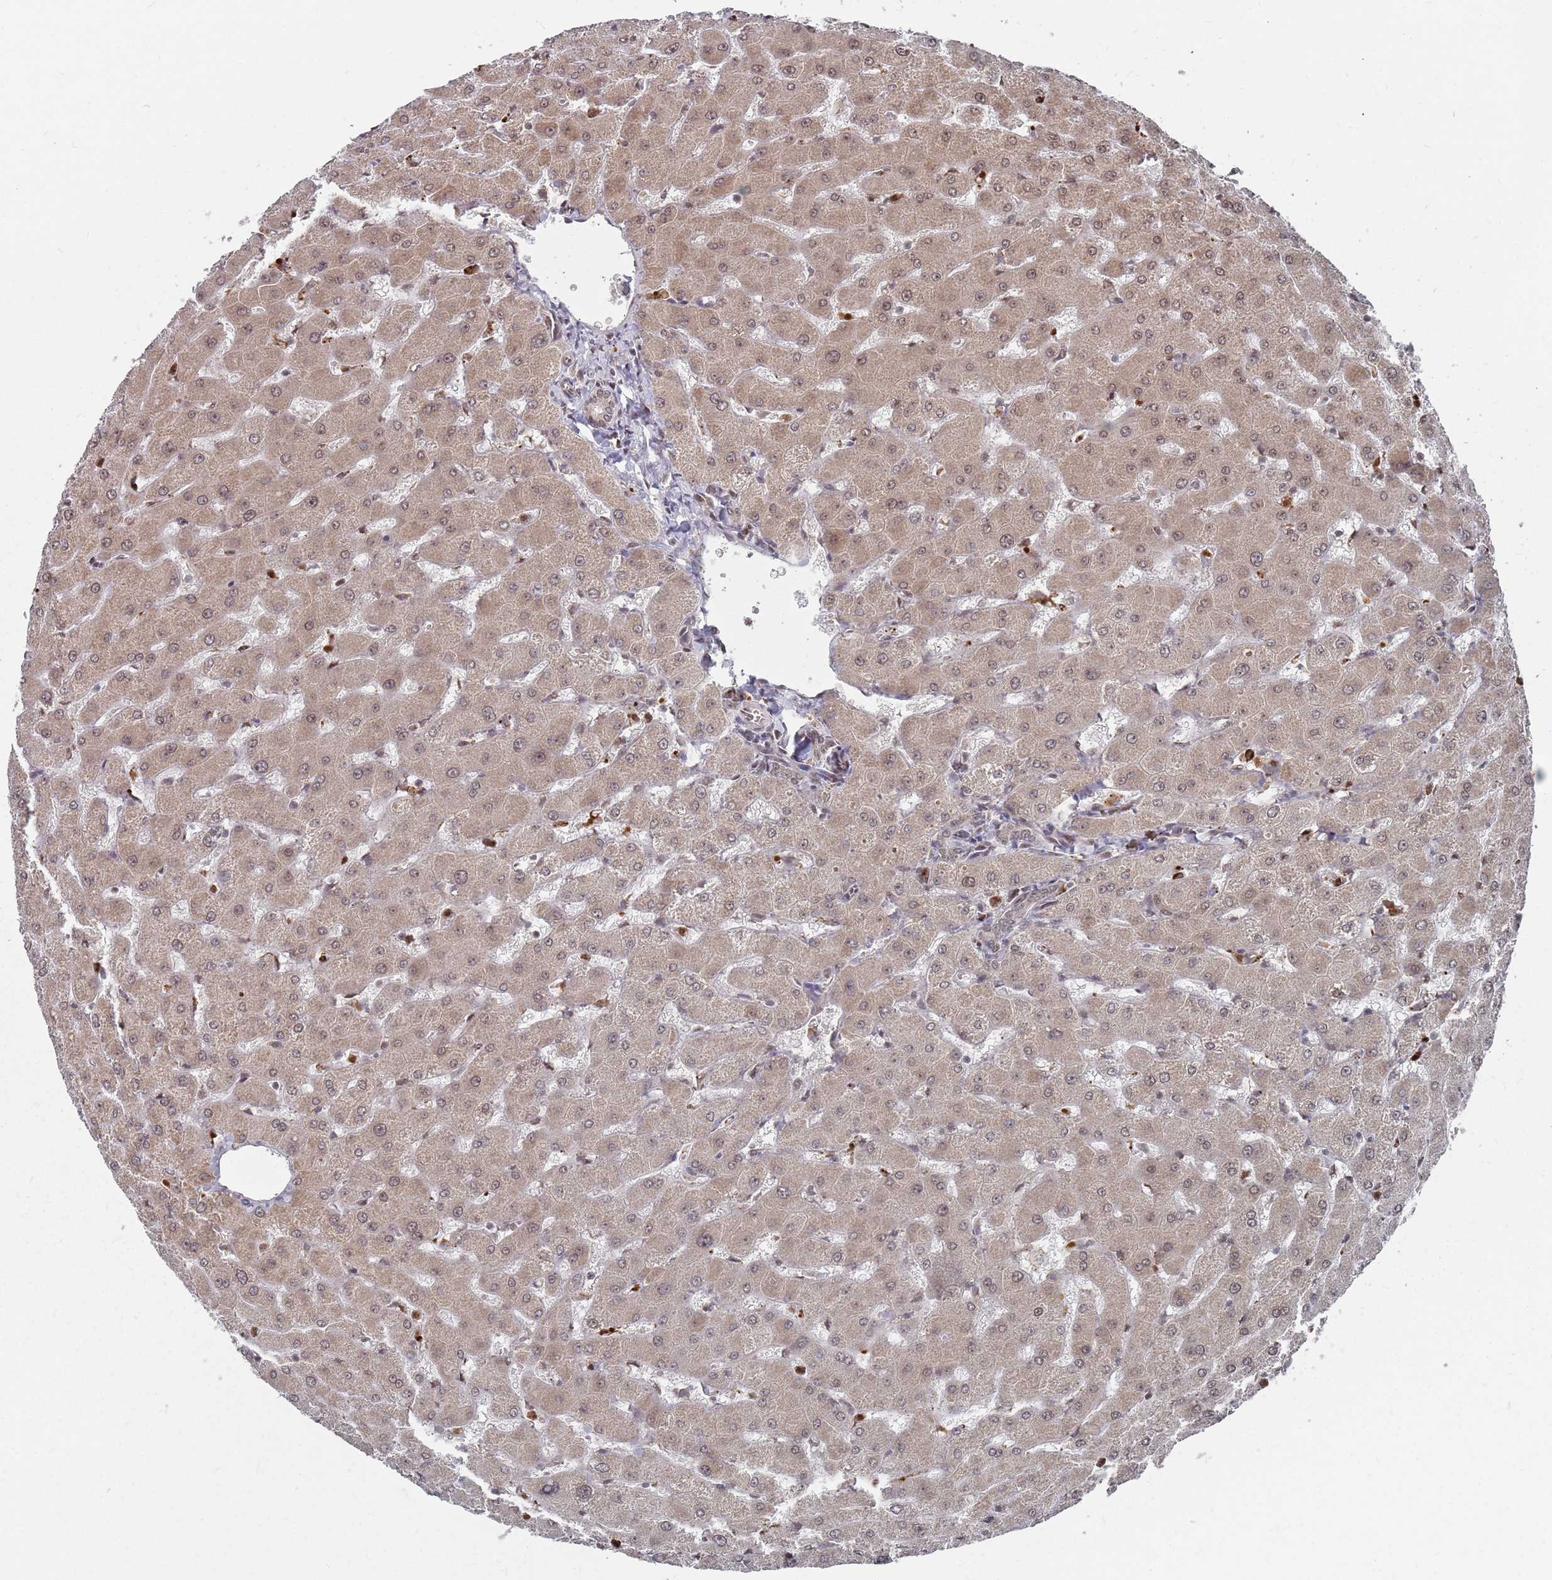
{"staining": {"intensity": "weak", "quantity": ">75%", "location": "cytoplasmic/membranous"}, "tissue": "liver", "cell_type": "Cholangiocytes", "image_type": "normal", "snomed": [{"axis": "morphology", "description": "Normal tissue, NOS"}, {"axis": "topography", "description": "Liver"}], "caption": "The immunohistochemical stain labels weak cytoplasmic/membranous expression in cholangiocytes of unremarkable liver.", "gene": "FMO4", "patient": {"sex": "female", "age": 63}}